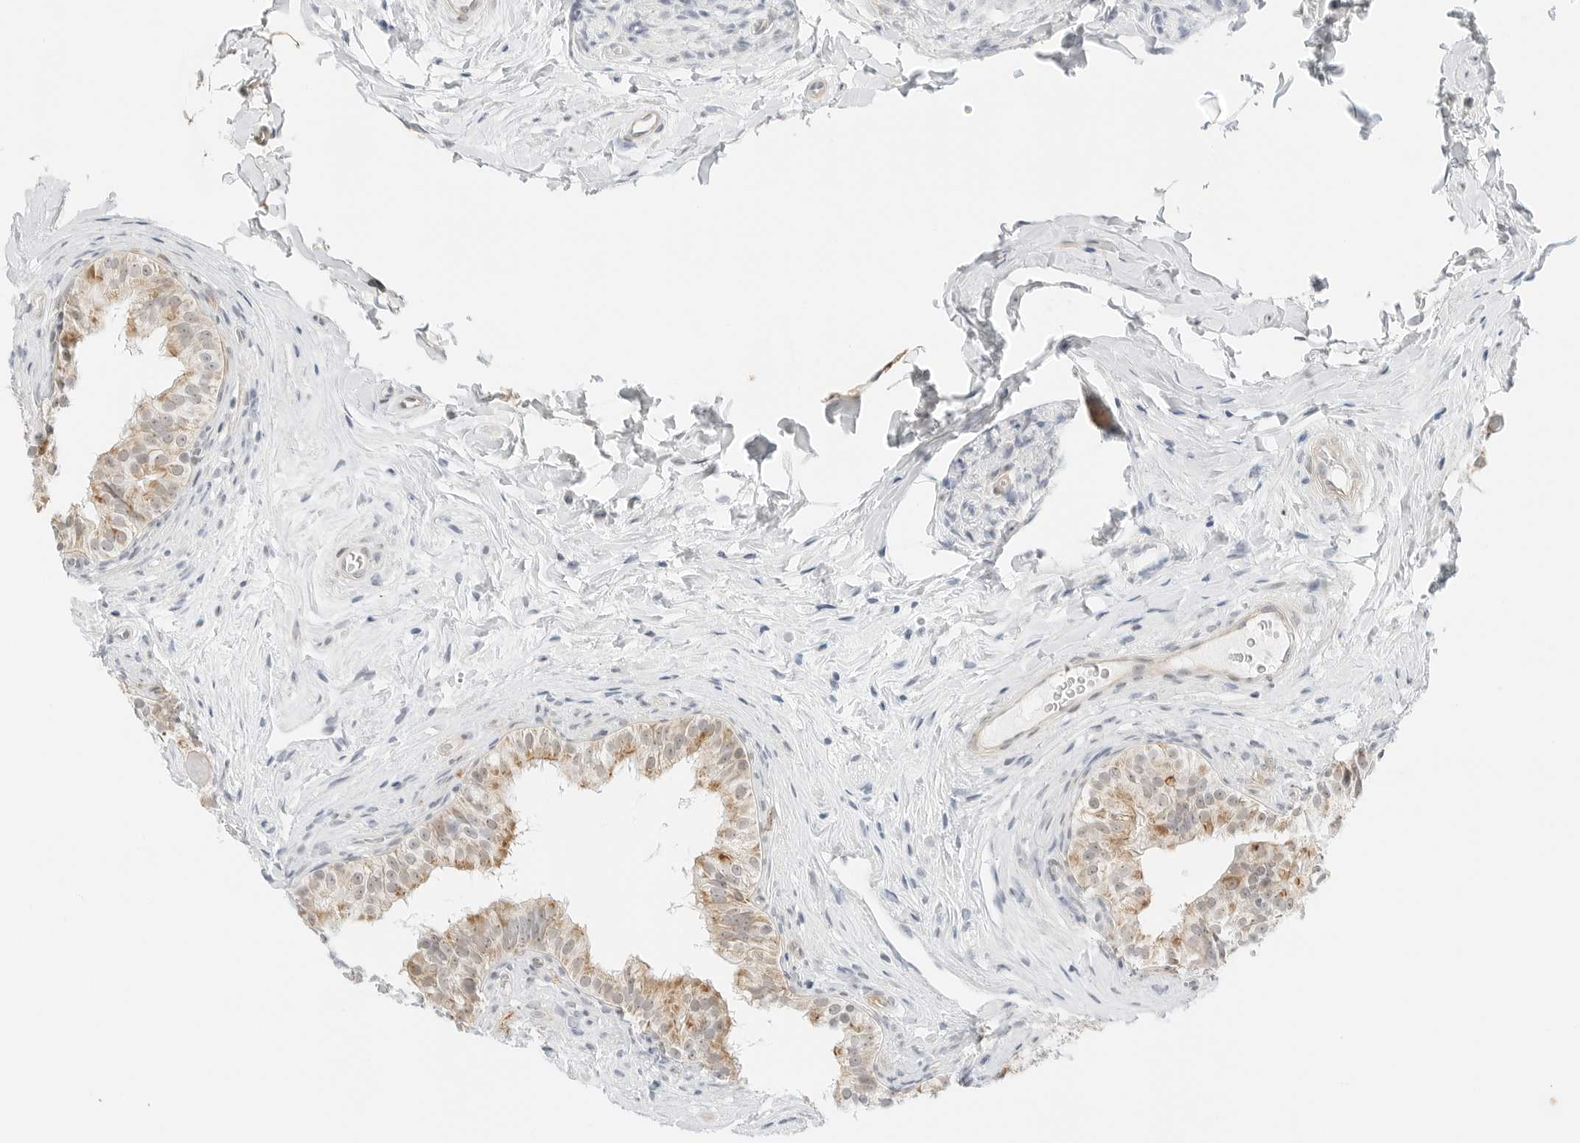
{"staining": {"intensity": "moderate", "quantity": "<25%", "location": "cytoplasmic/membranous"}, "tissue": "epididymis", "cell_type": "Glandular cells", "image_type": "normal", "snomed": [{"axis": "morphology", "description": "Normal tissue, NOS"}, {"axis": "topography", "description": "Epididymis"}], "caption": "Immunohistochemistry (IHC) staining of unremarkable epididymis, which shows low levels of moderate cytoplasmic/membranous positivity in approximately <25% of glandular cells indicating moderate cytoplasmic/membranous protein staining. The staining was performed using DAB (brown) for protein detection and nuclei were counterstained in hematoxylin (blue).", "gene": "CCSAP", "patient": {"sex": "male", "age": 49}}